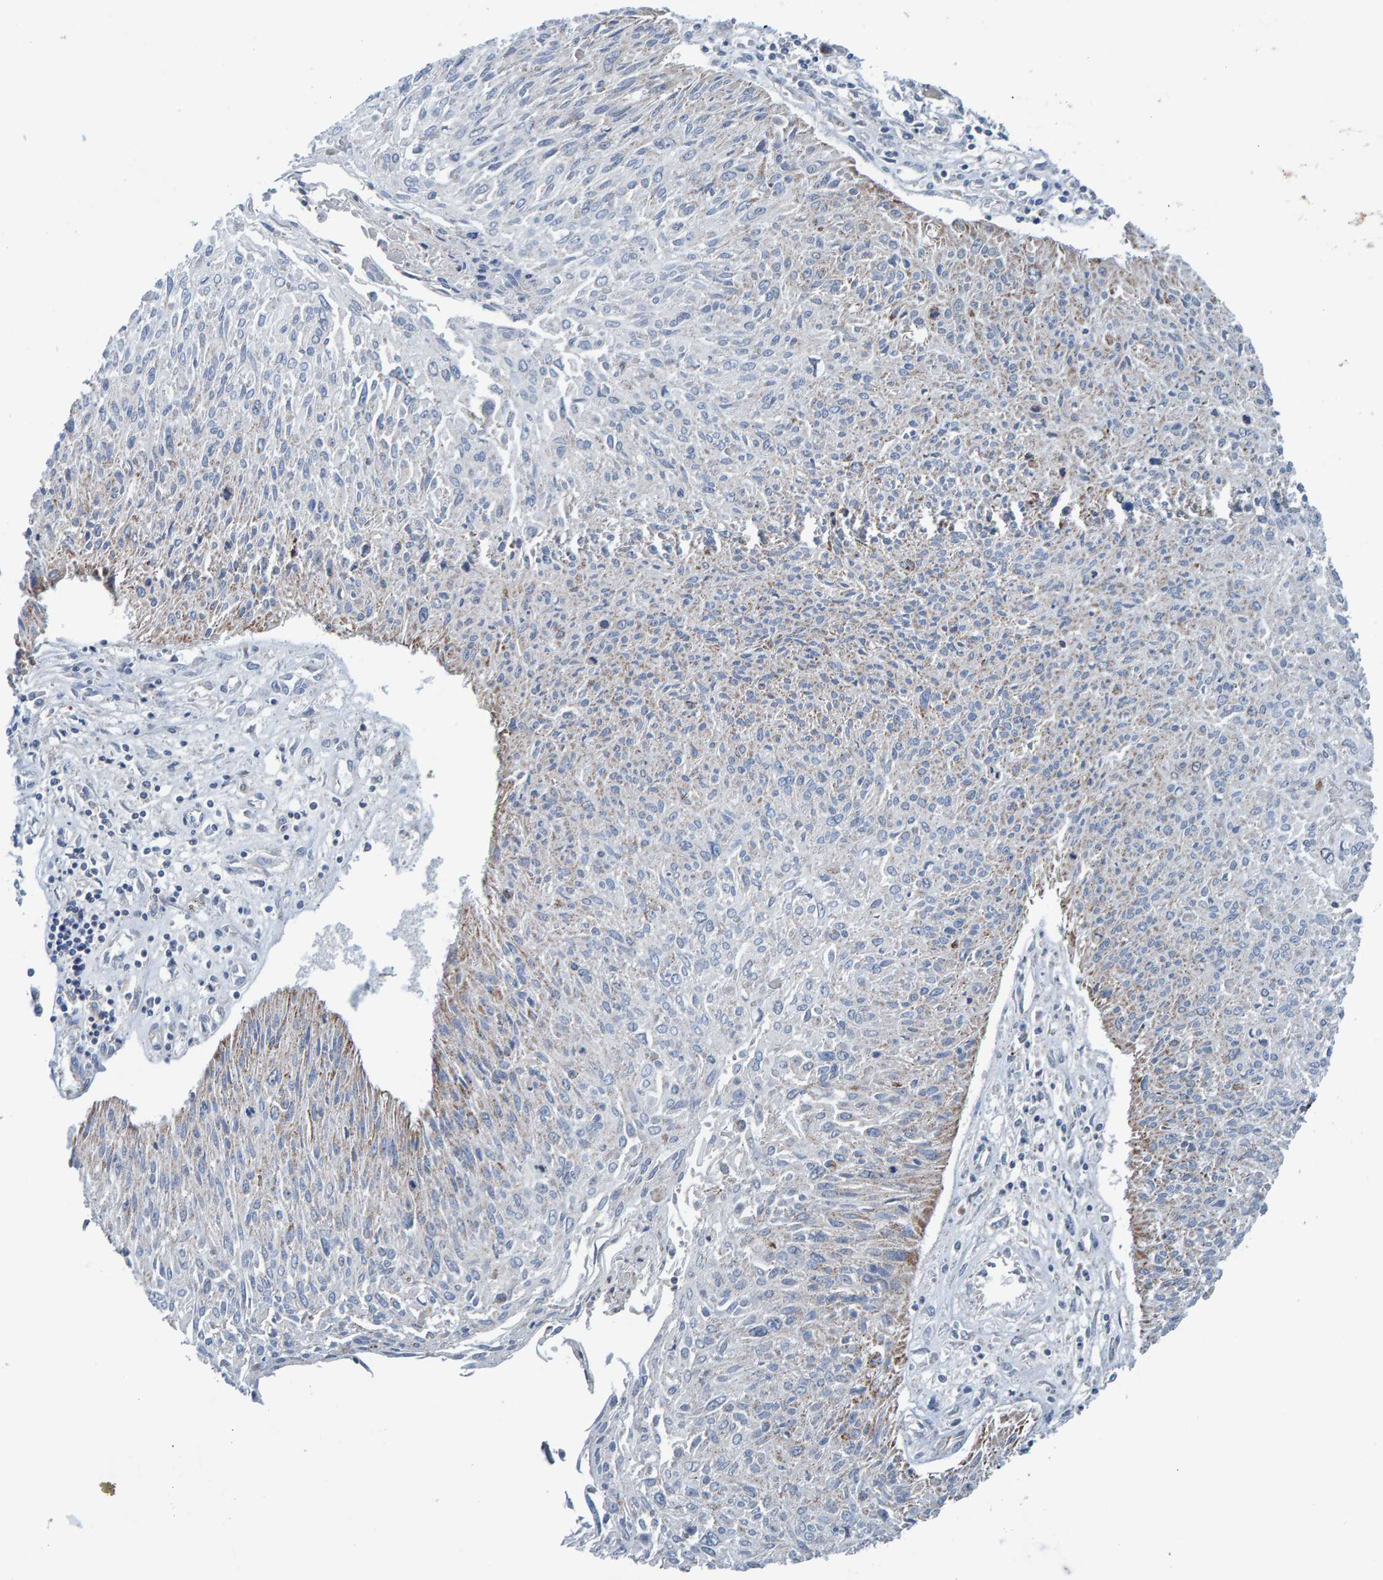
{"staining": {"intensity": "weak", "quantity": ">75%", "location": "cytoplasmic/membranous"}, "tissue": "cervical cancer", "cell_type": "Tumor cells", "image_type": "cancer", "snomed": [{"axis": "morphology", "description": "Squamous cell carcinoma, NOS"}, {"axis": "topography", "description": "Cervix"}], "caption": "This is a micrograph of IHC staining of cervical cancer, which shows weak positivity in the cytoplasmic/membranous of tumor cells.", "gene": "ZNF48", "patient": {"sex": "female", "age": 51}}